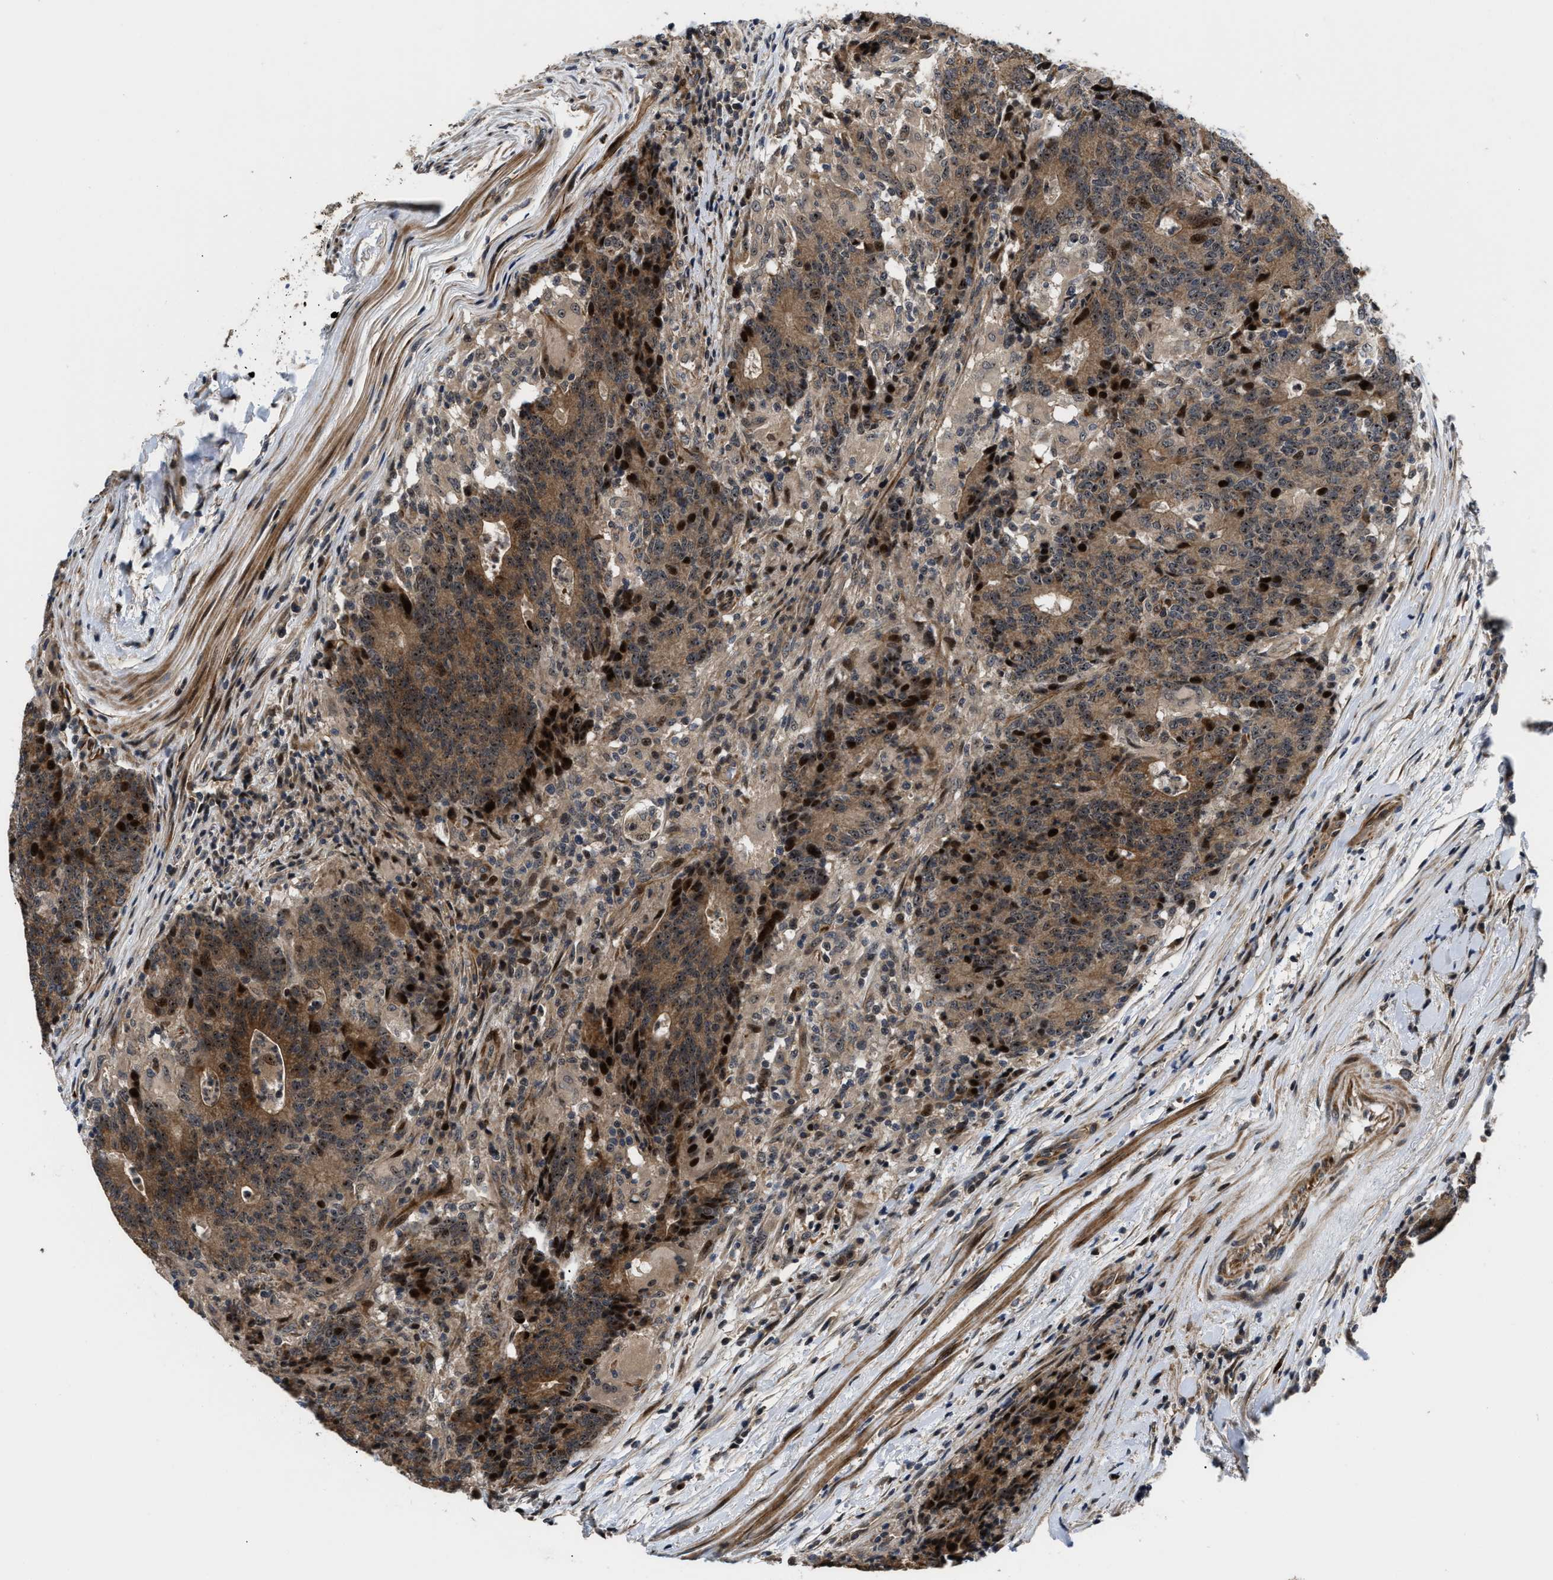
{"staining": {"intensity": "strong", "quantity": ">75%", "location": "cytoplasmic/membranous,nuclear"}, "tissue": "colorectal cancer", "cell_type": "Tumor cells", "image_type": "cancer", "snomed": [{"axis": "morphology", "description": "Normal tissue, NOS"}, {"axis": "morphology", "description": "Adenocarcinoma, NOS"}, {"axis": "topography", "description": "Colon"}], "caption": "Human colorectal adenocarcinoma stained with a protein marker exhibits strong staining in tumor cells.", "gene": "ALDH3A2", "patient": {"sex": "female", "age": 75}}